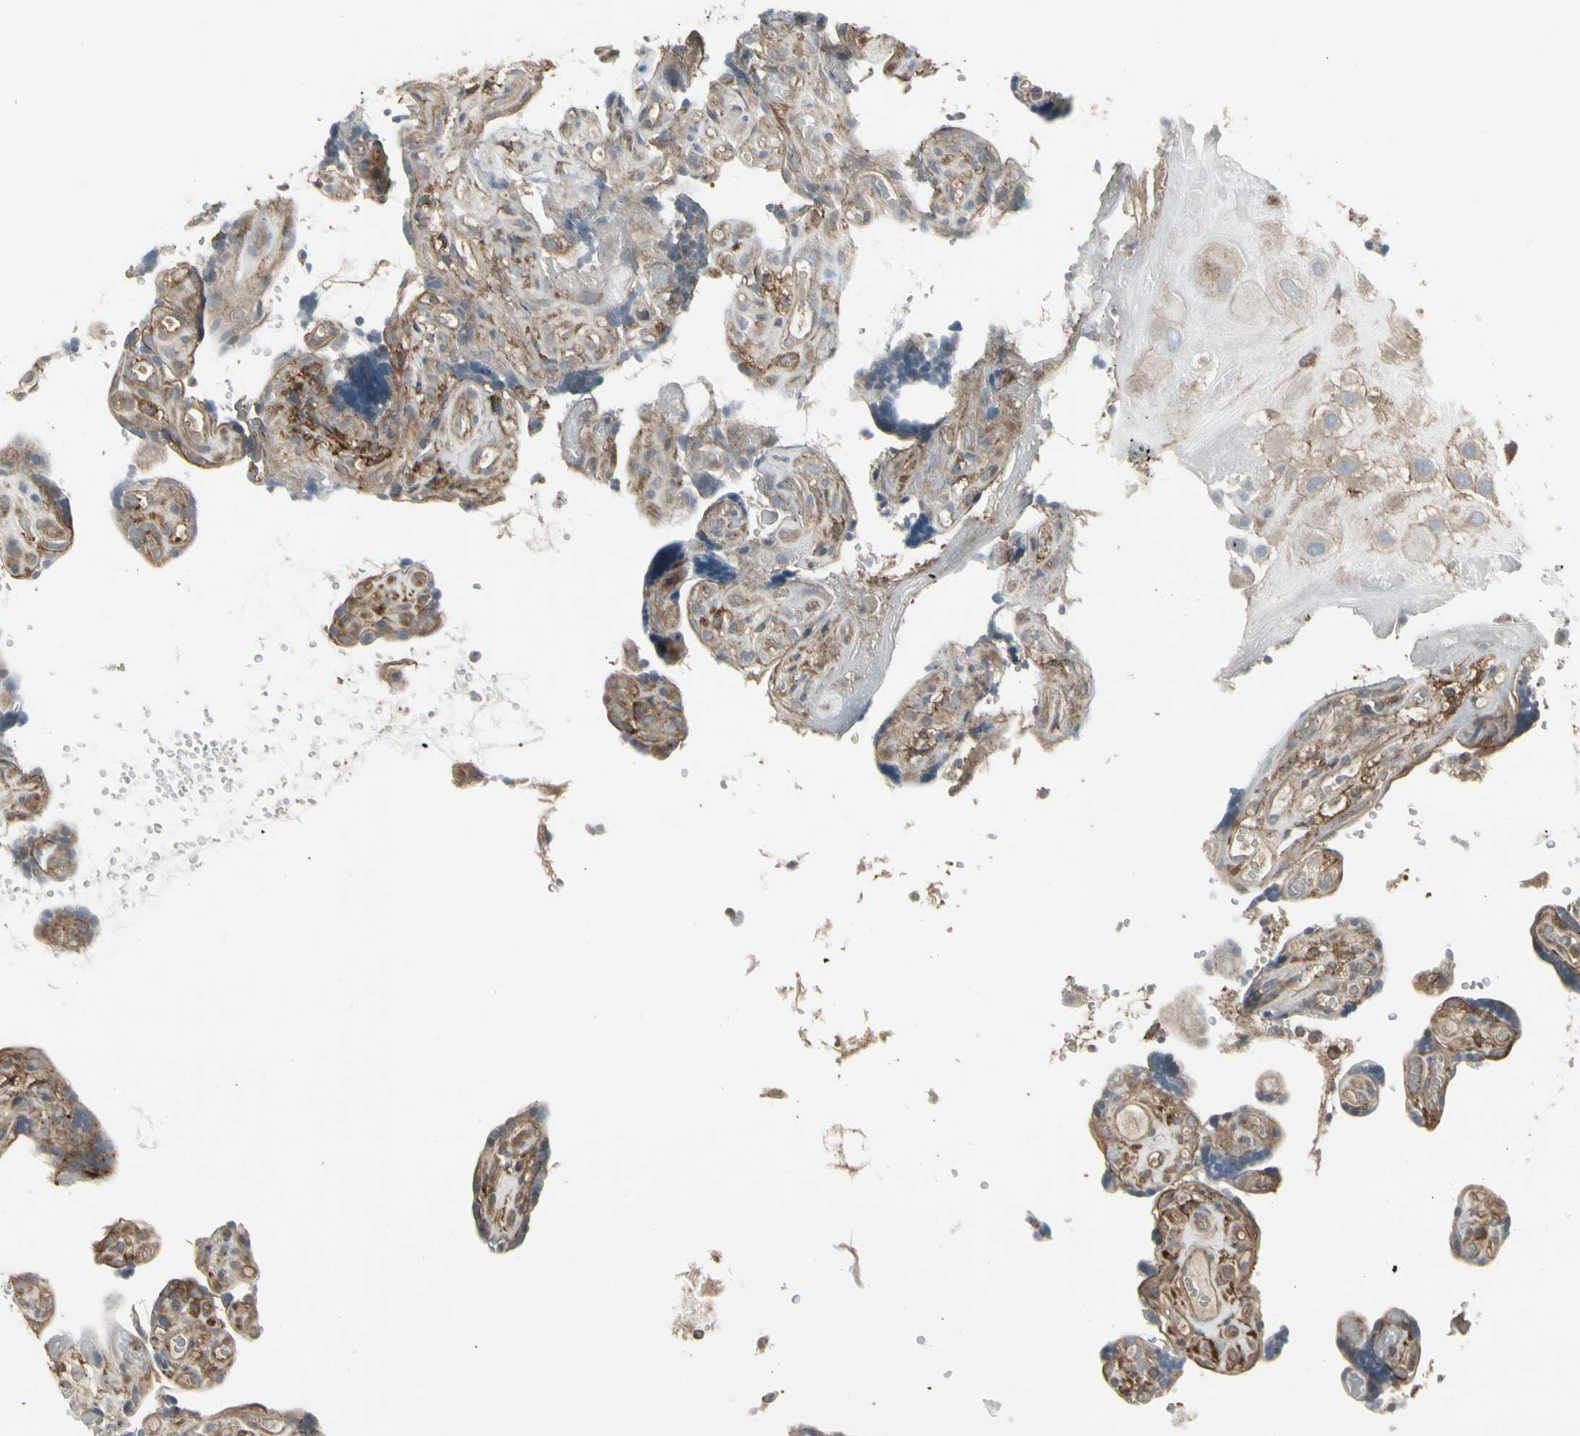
{"staining": {"intensity": "strong", "quantity": ">75%", "location": "cytoplasmic/membranous"}, "tissue": "placenta", "cell_type": "Decidual cells", "image_type": "normal", "snomed": [{"axis": "morphology", "description": "Normal tissue, NOS"}, {"axis": "topography", "description": "Placenta"}], "caption": "Placenta stained with DAB (3,3'-diaminobenzidine) immunohistochemistry (IHC) shows high levels of strong cytoplasmic/membranous expression in about >75% of decidual cells. Using DAB (3,3'-diaminobenzidine) (brown) and hematoxylin (blue) stains, captured at high magnification using brightfield microscopy.", "gene": "EPS15", "patient": {"sex": "female", "age": 30}}